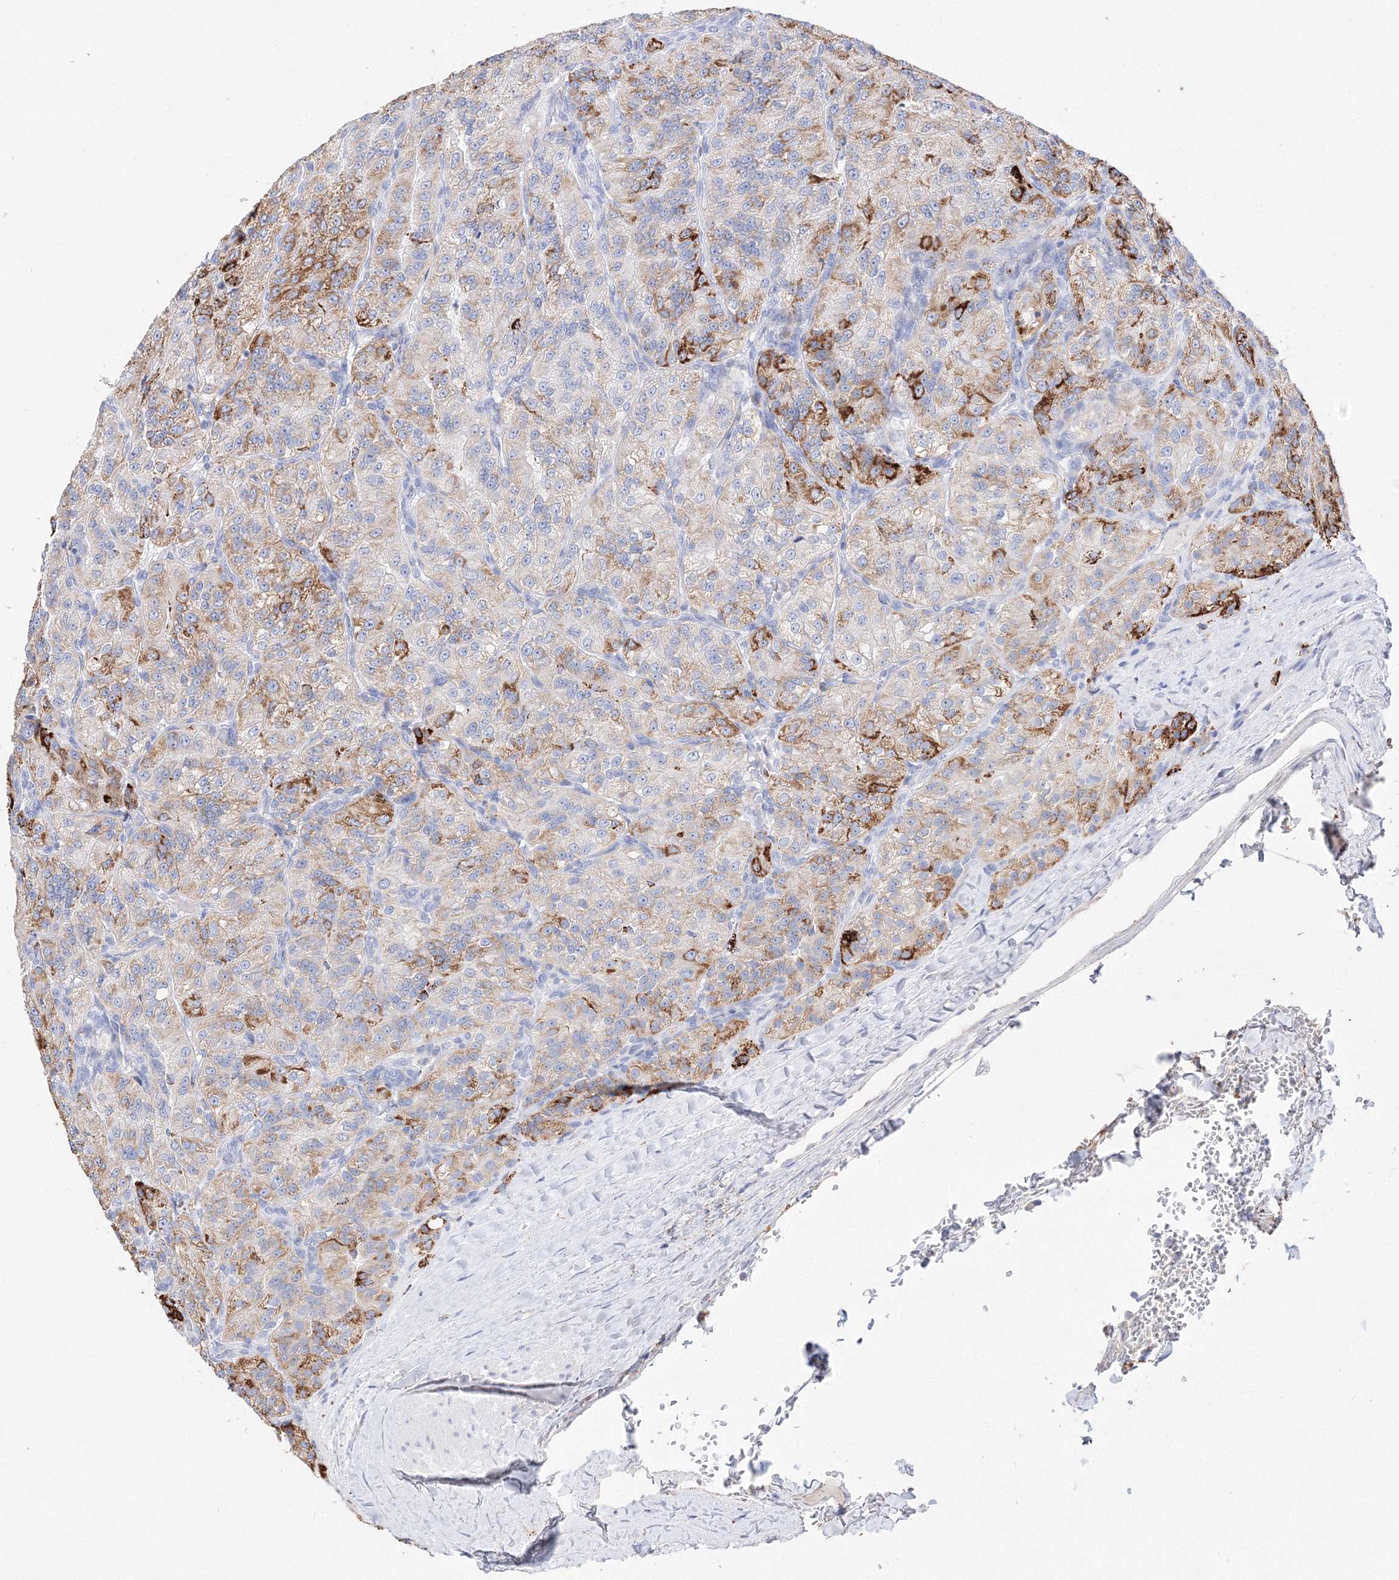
{"staining": {"intensity": "strong", "quantity": "25%-75%", "location": "cytoplasmic/membranous"}, "tissue": "renal cancer", "cell_type": "Tumor cells", "image_type": "cancer", "snomed": [{"axis": "morphology", "description": "Adenocarcinoma, NOS"}, {"axis": "topography", "description": "Kidney"}], "caption": "Renal adenocarcinoma tissue shows strong cytoplasmic/membranous expression in approximately 25%-75% of tumor cells (DAB (3,3'-diaminobenzidine) IHC, brown staining for protein, blue staining for nuclei).", "gene": "MERTK", "patient": {"sex": "female", "age": 63}}